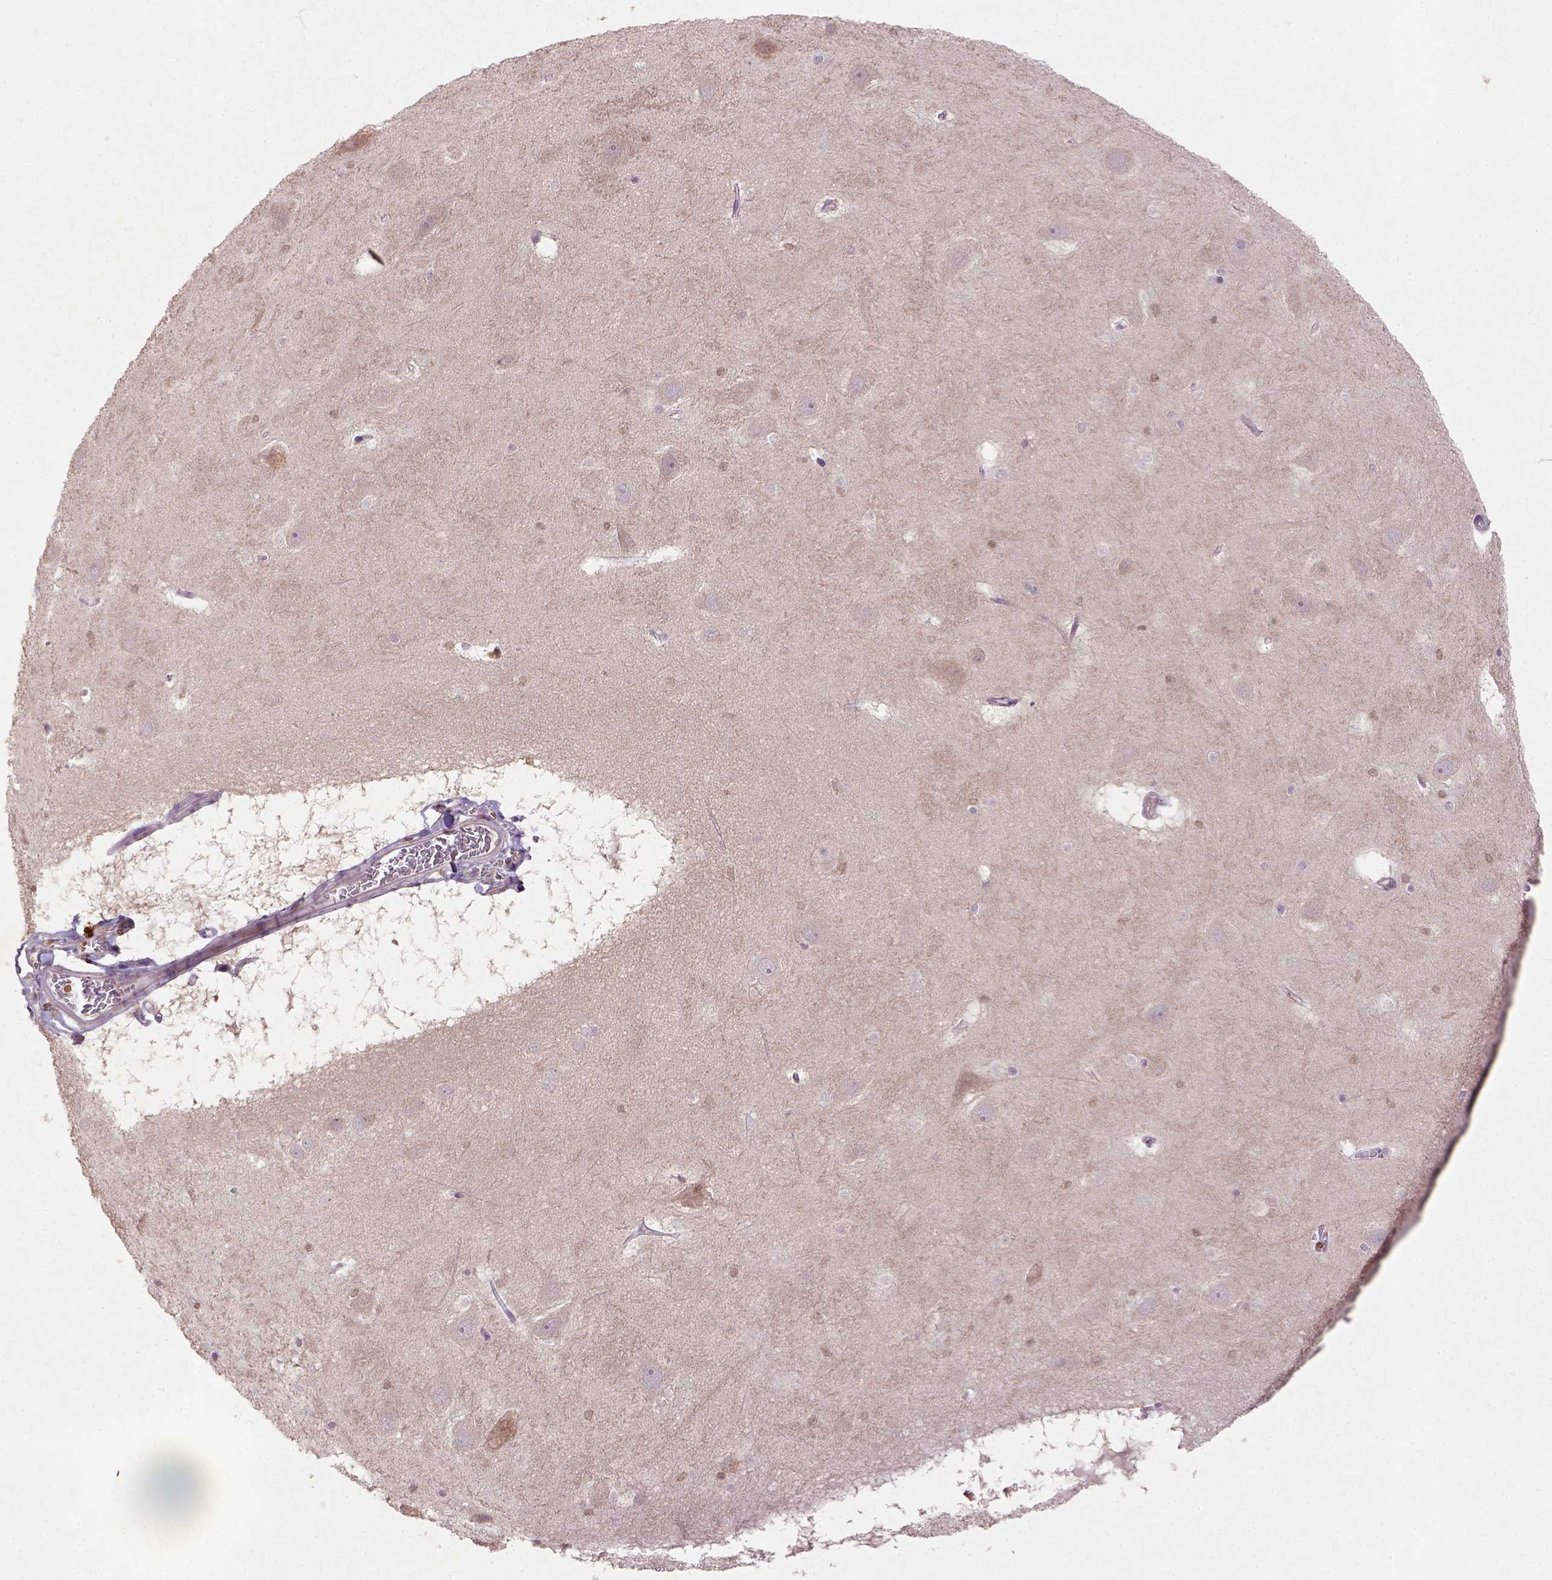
{"staining": {"intensity": "negative", "quantity": "none", "location": "none"}, "tissue": "hippocampus", "cell_type": "Glial cells", "image_type": "normal", "snomed": [{"axis": "morphology", "description": "Normal tissue, NOS"}, {"axis": "topography", "description": "Hippocampus"}], "caption": "Immunohistochemical staining of unremarkable human hippocampus reveals no significant positivity in glial cells.", "gene": "NUDT3", "patient": {"sex": "male", "age": 45}}